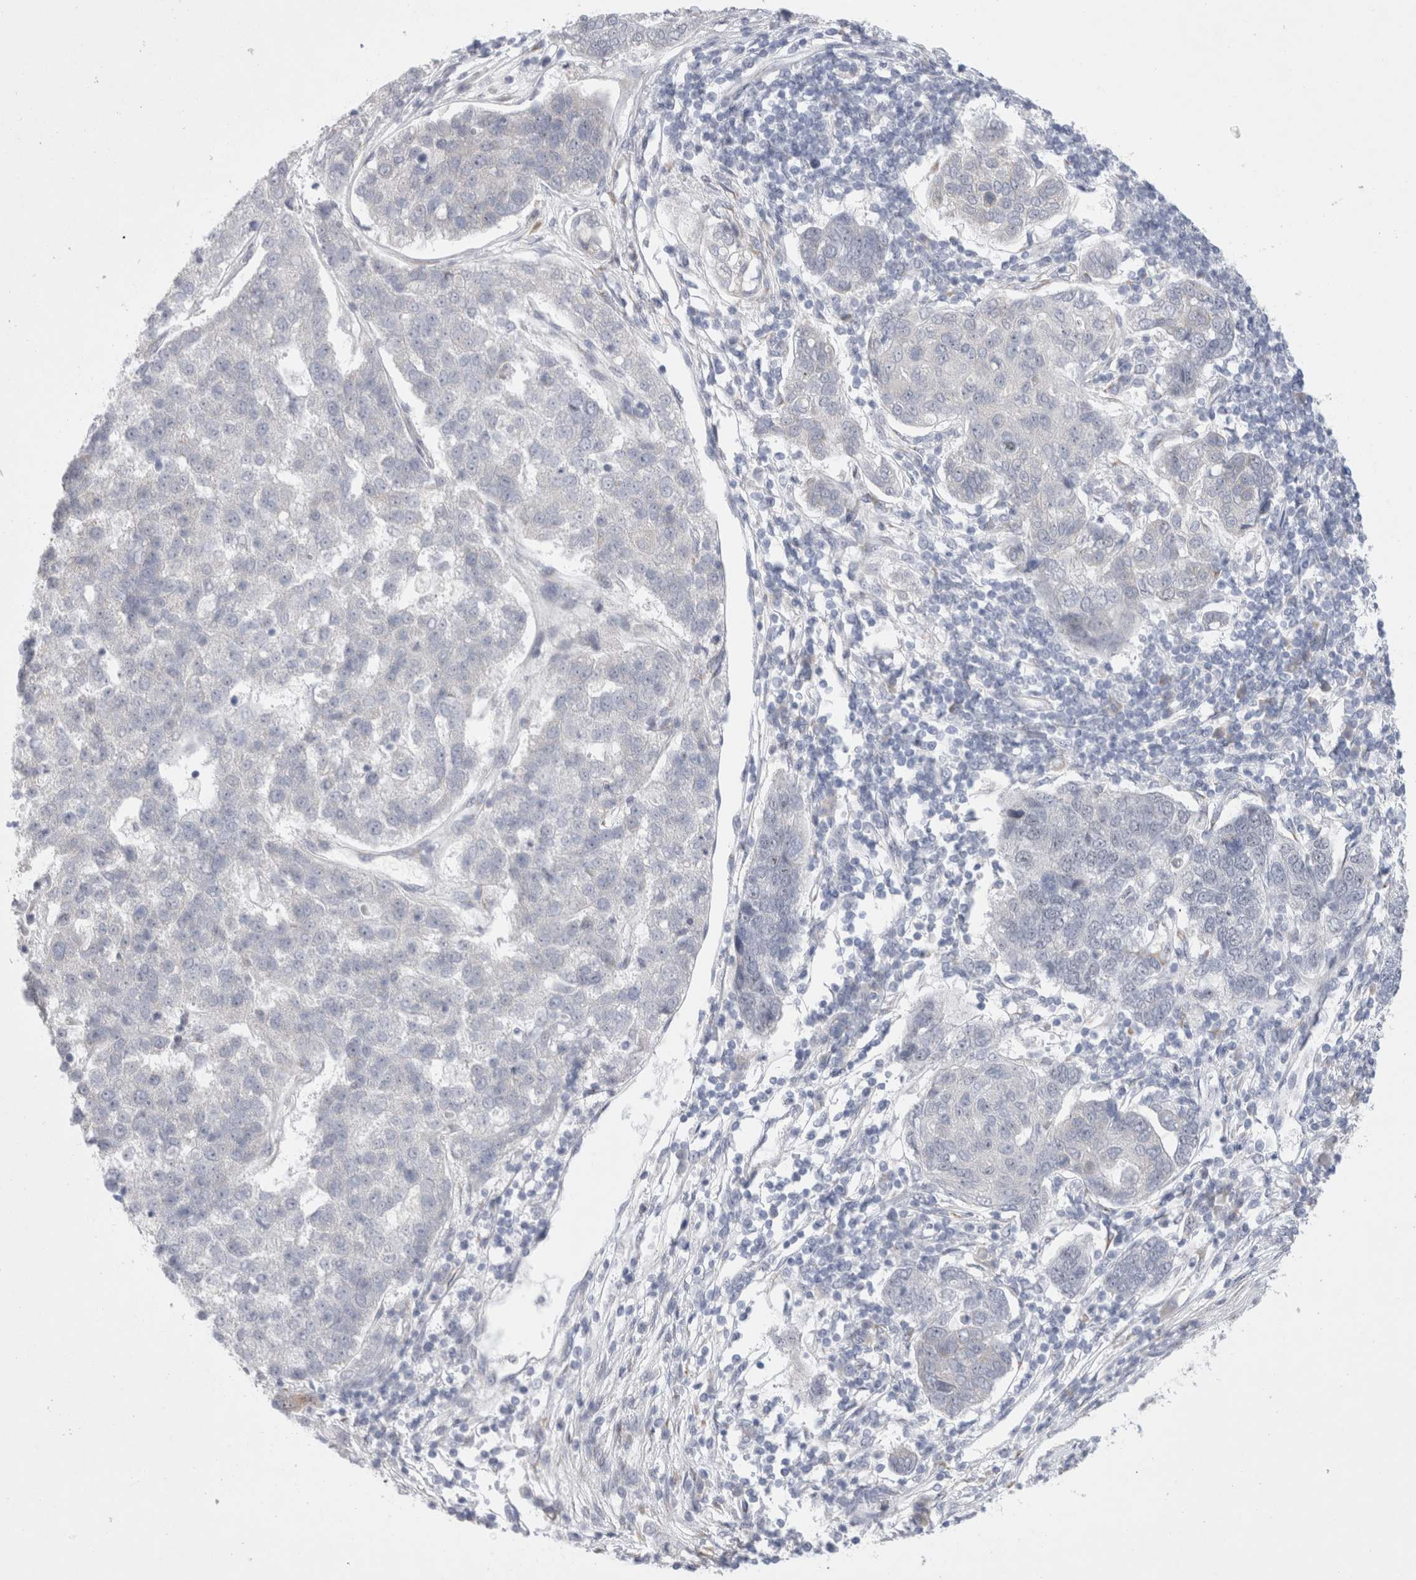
{"staining": {"intensity": "negative", "quantity": "none", "location": "none"}, "tissue": "pancreatic cancer", "cell_type": "Tumor cells", "image_type": "cancer", "snomed": [{"axis": "morphology", "description": "Adenocarcinoma, NOS"}, {"axis": "topography", "description": "Pancreas"}], "caption": "Human pancreatic cancer (adenocarcinoma) stained for a protein using immunohistochemistry reveals no expression in tumor cells.", "gene": "TRMT1L", "patient": {"sex": "female", "age": 61}}